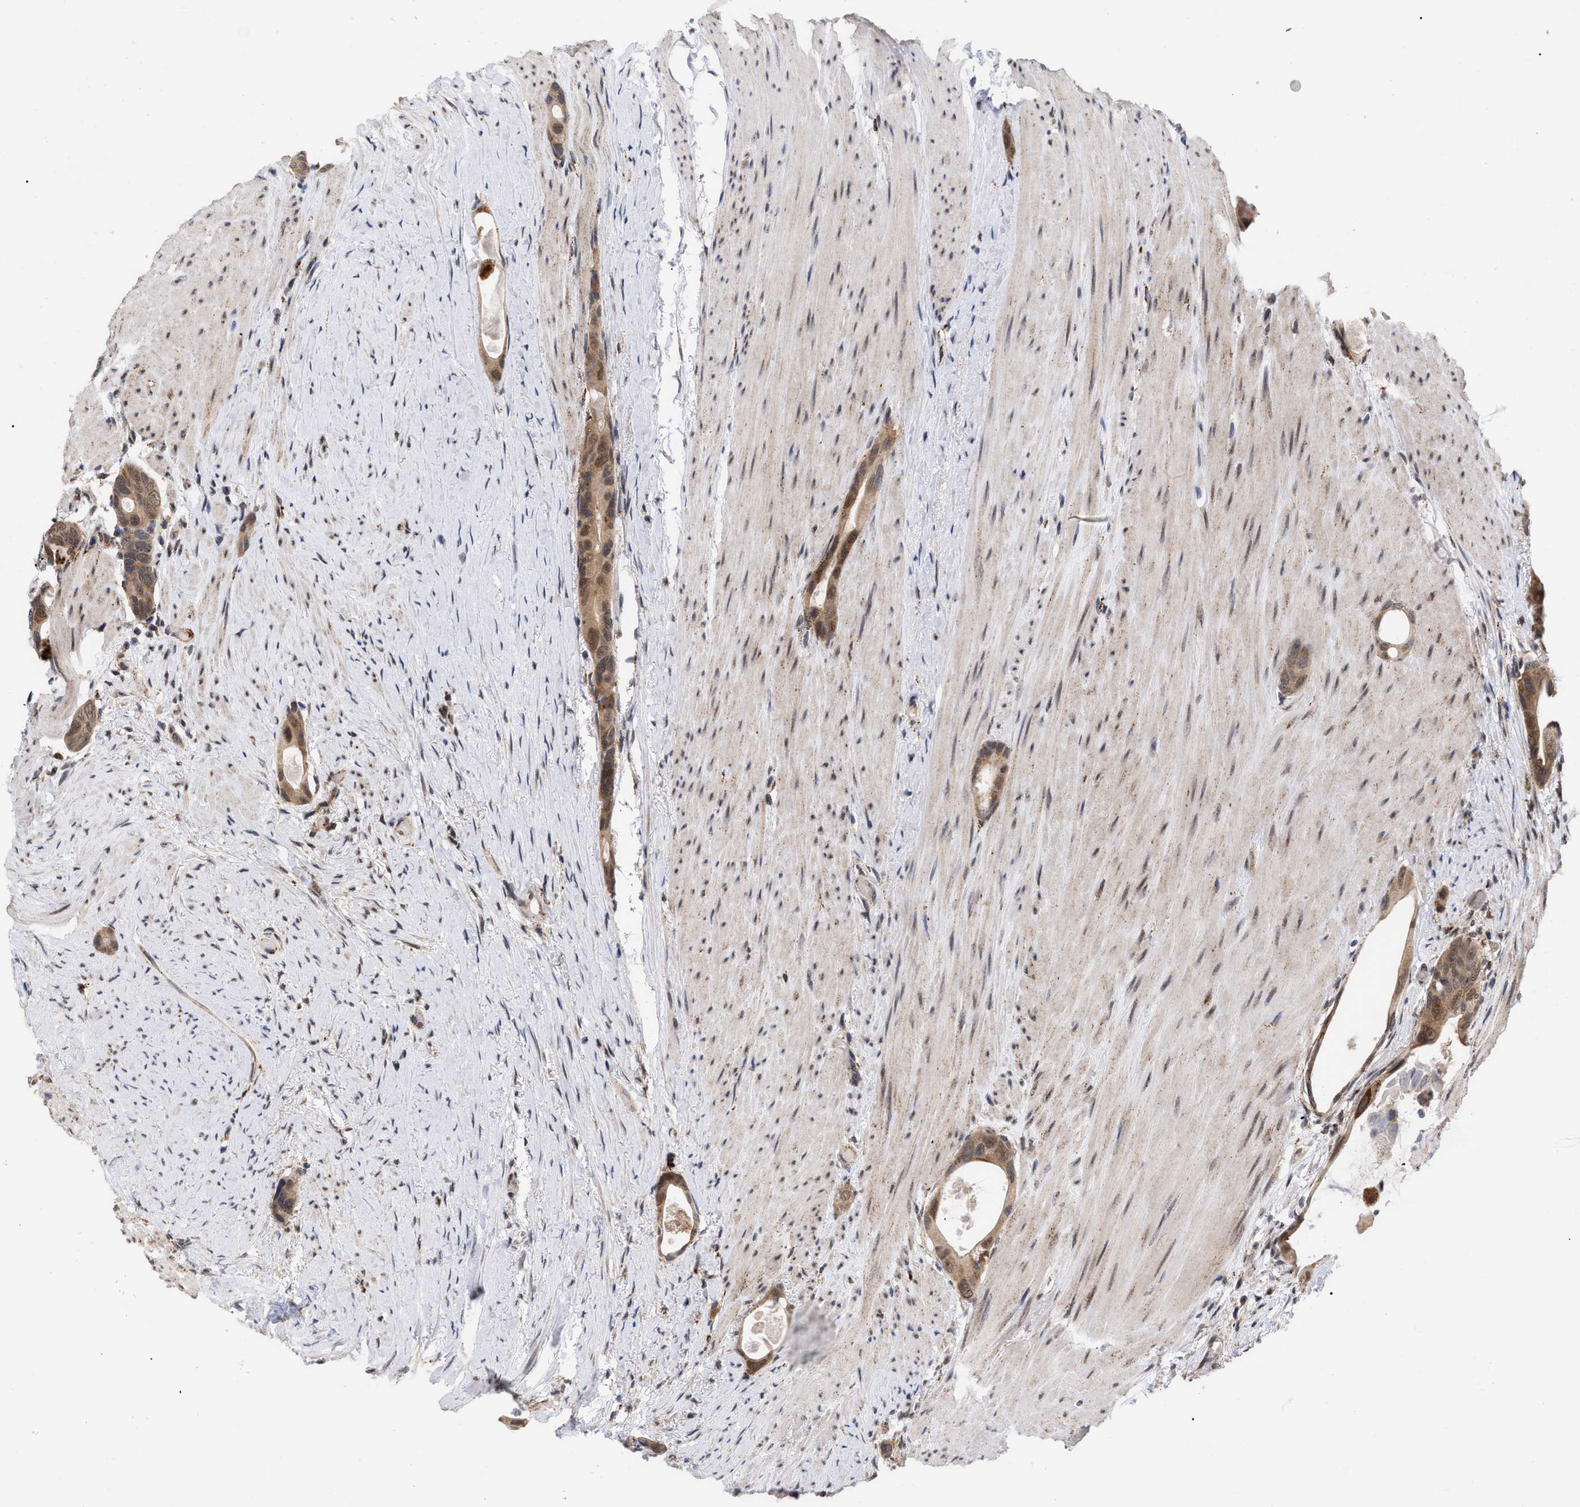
{"staining": {"intensity": "strong", "quantity": ">75%", "location": "cytoplasmic/membranous"}, "tissue": "colorectal cancer", "cell_type": "Tumor cells", "image_type": "cancer", "snomed": [{"axis": "morphology", "description": "Adenocarcinoma, NOS"}, {"axis": "topography", "description": "Rectum"}], "caption": "An immunohistochemistry (IHC) photomicrograph of tumor tissue is shown. Protein staining in brown labels strong cytoplasmic/membranous positivity in colorectal cancer within tumor cells. Using DAB (brown) and hematoxylin (blue) stains, captured at high magnification using brightfield microscopy.", "gene": "UPF1", "patient": {"sex": "male", "age": 51}}